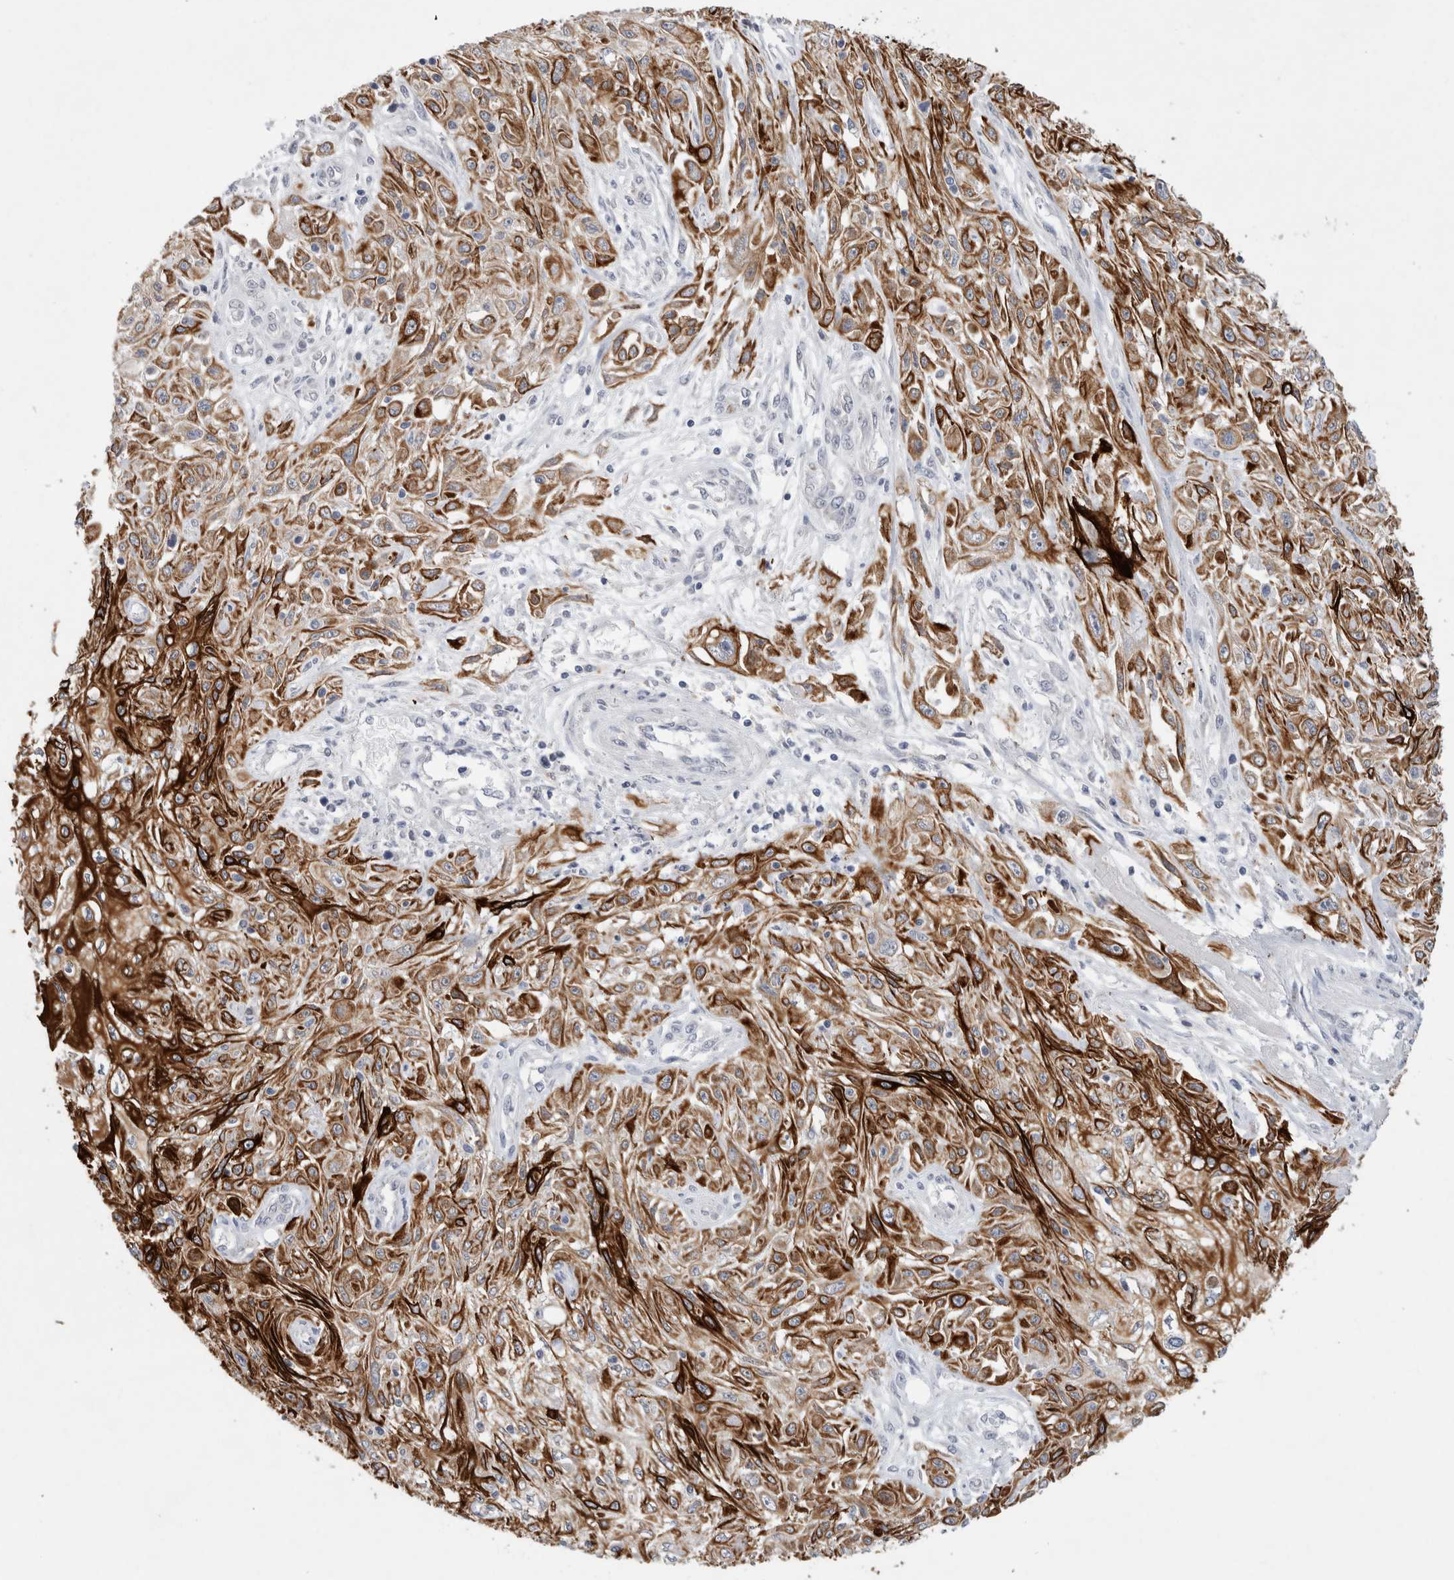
{"staining": {"intensity": "strong", "quantity": ">75%", "location": "cytoplasmic/membranous"}, "tissue": "skin cancer", "cell_type": "Tumor cells", "image_type": "cancer", "snomed": [{"axis": "morphology", "description": "Squamous cell carcinoma, NOS"}, {"axis": "morphology", "description": "Squamous cell carcinoma, metastatic, NOS"}, {"axis": "topography", "description": "Skin"}, {"axis": "topography", "description": "Lymph node"}], "caption": "The micrograph reveals immunohistochemical staining of skin metastatic squamous cell carcinoma. There is strong cytoplasmic/membranous expression is present in about >75% of tumor cells. (DAB (3,3'-diaminobenzidine) IHC, brown staining for protein, blue staining for nuclei).", "gene": "GAA", "patient": {"sex": "male", "age": 75}}